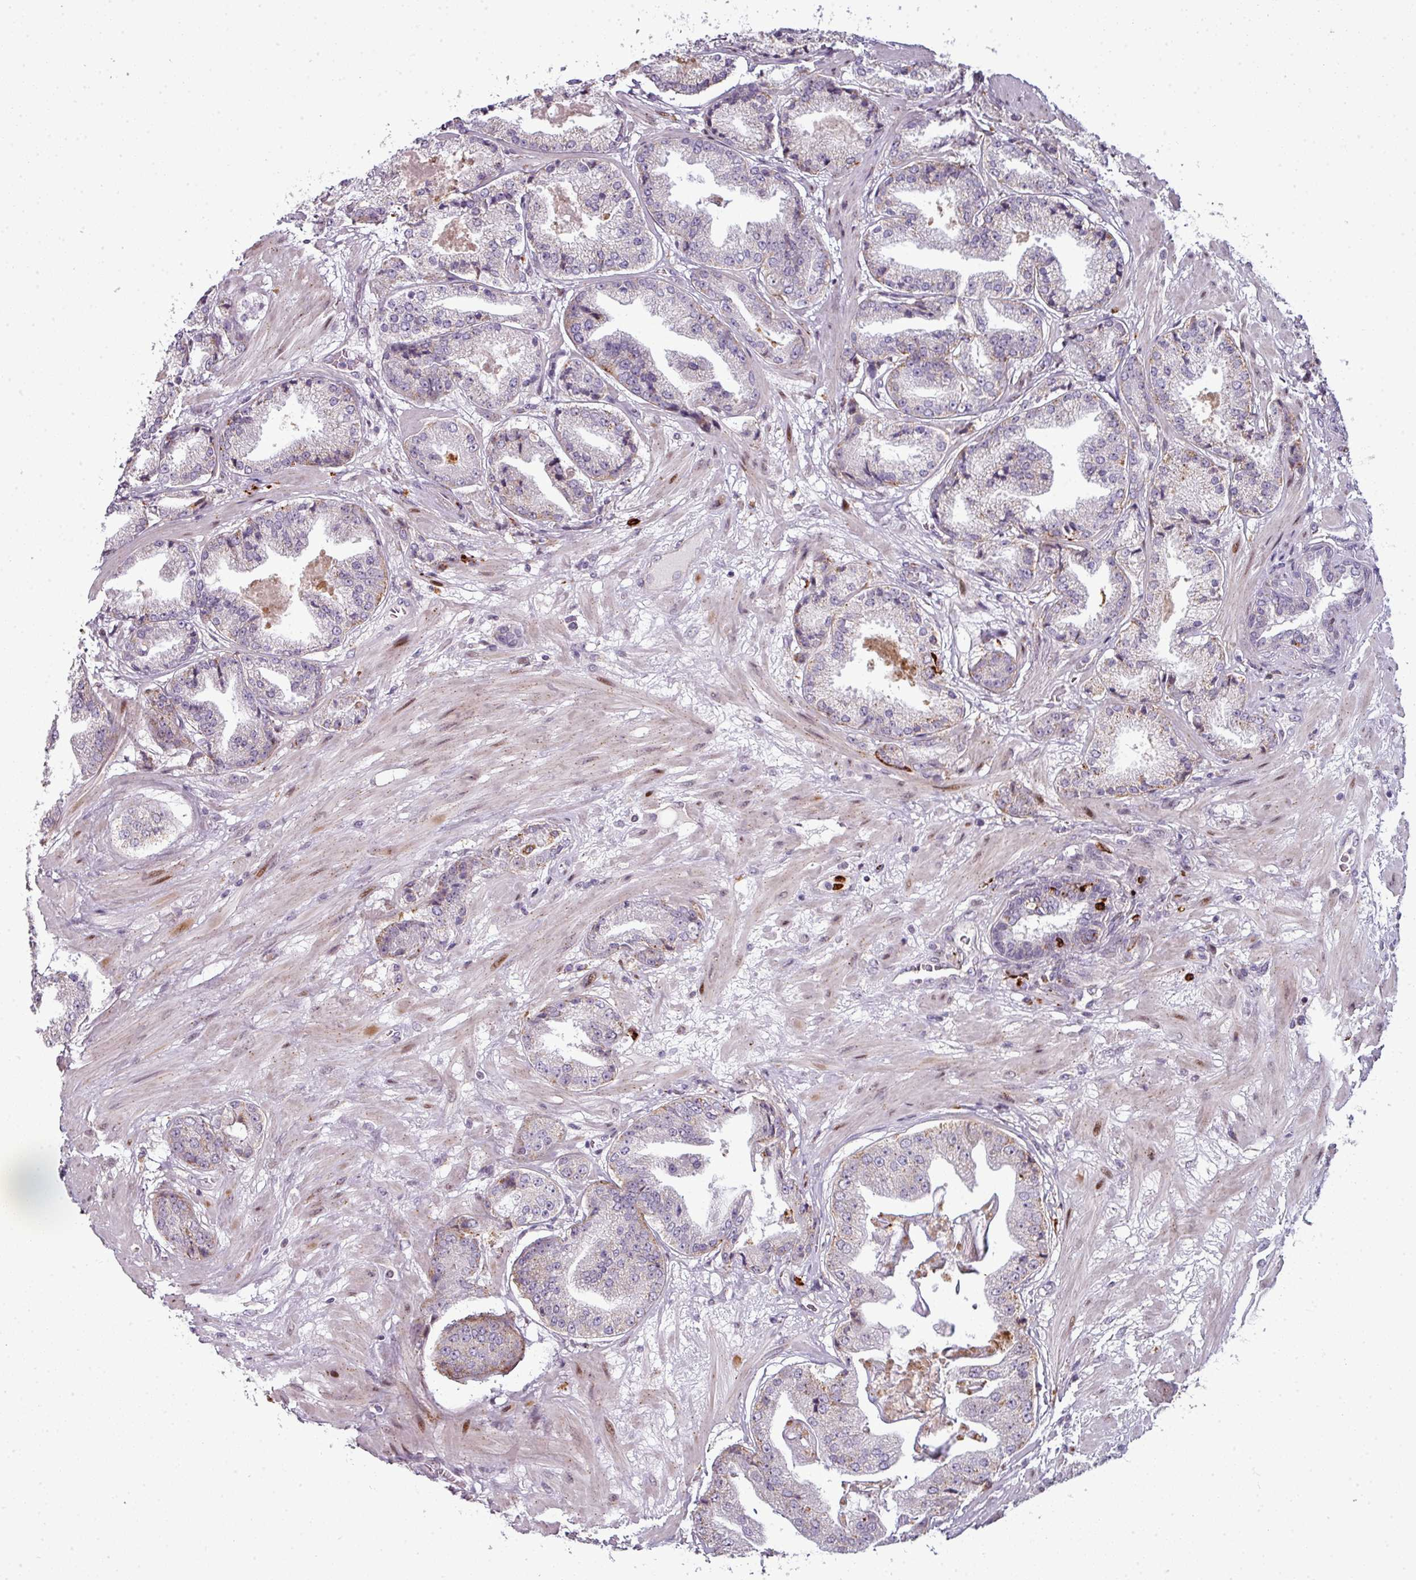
{"staining": {"intensity": "moderate", "quantity": "<25%", "location": "cytoplasmic/membranous"}, "tissue": "prostate cancer", "cell_type": "Tumor cells", "image_type": "cancer", "snomed": [{"axis": "morphology", "description": "Adenocarcinoma, High grade"}, {"axis": "topography", "description": "Prostate"}], "caption": "Immunohistochemistry (IHC) staining of adenocarcinoma (high-grade) (prostate), which reveals low levels of moderate cytoplasmic/membranous expression in about <25% of tumor cells indicating moderate cytoplasmic/membranous protein expression. The staining was performed using DAB (brown) for protein detection and nuclei were counterstained in hematoxylin (blue).", "gene": "TMEFF1", "patient": {"sex": "male", "age": 63}}